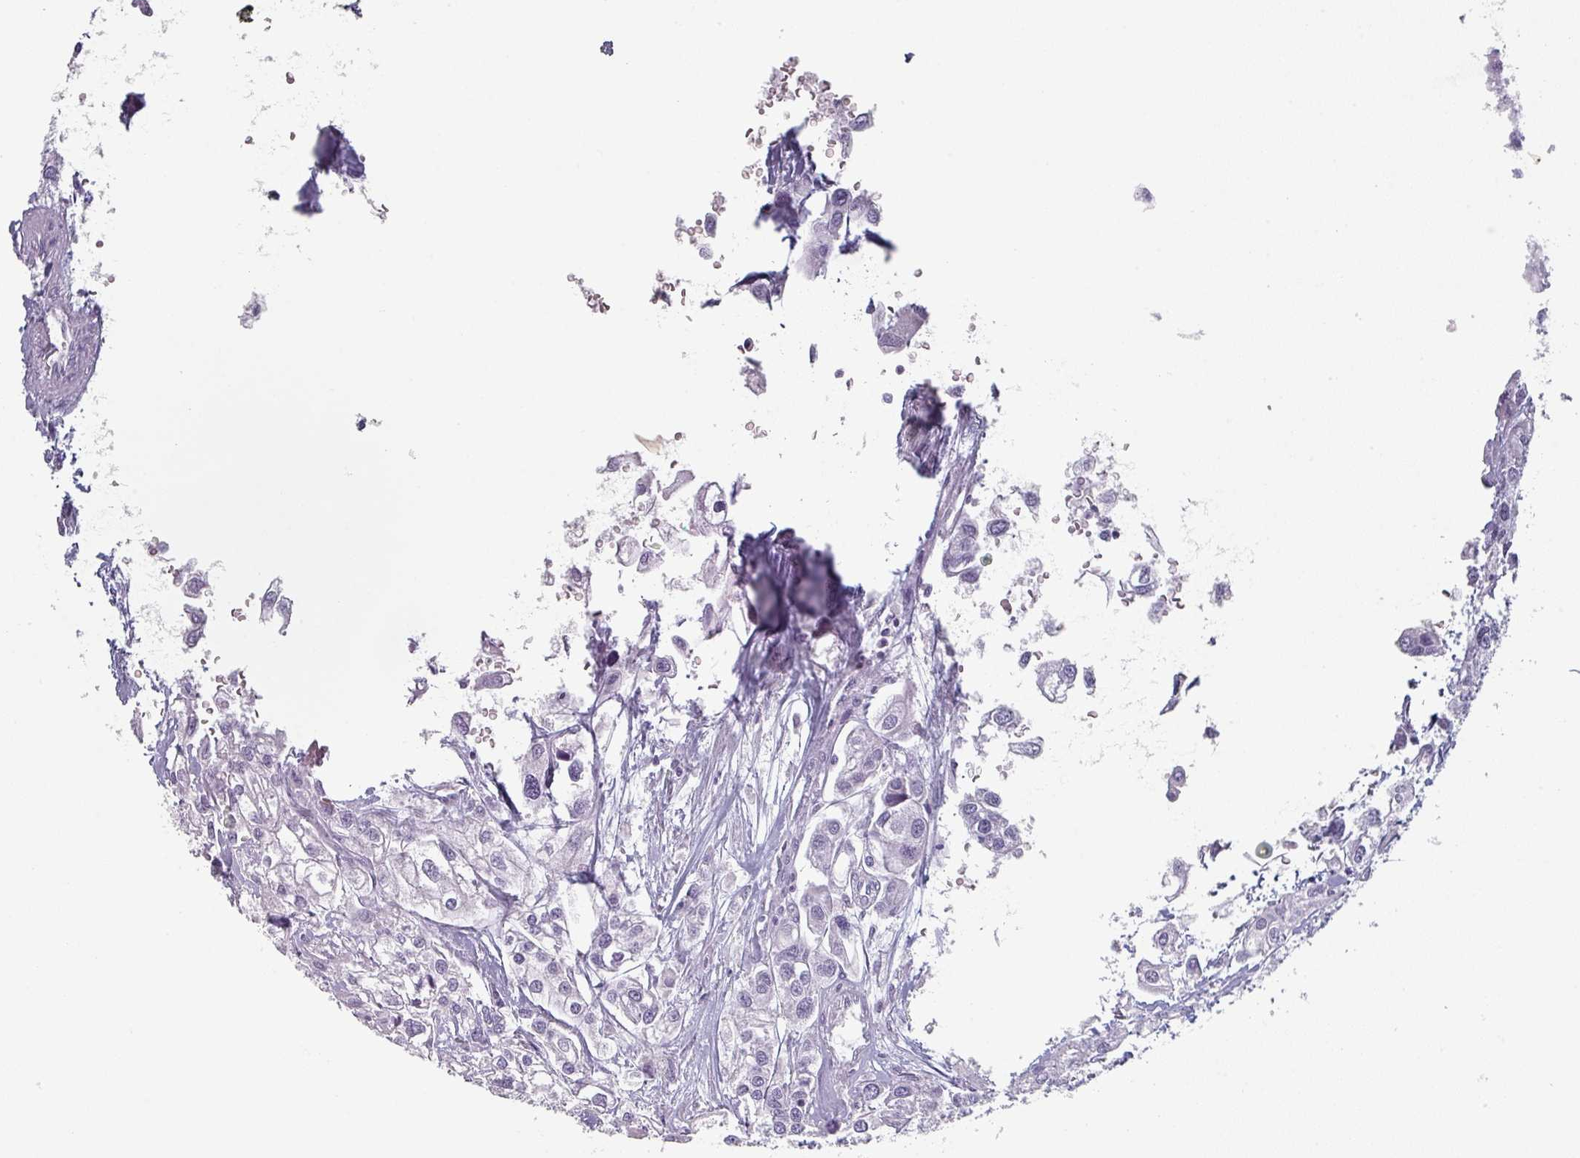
{"staining": {"intensity": "negative", "quantity": "none", "location": "none"}, "tissue": "urothelial cancer", "cell_type": "Tumor cells", "image_type": "cancer", "snomed": [{"axis": "morphology", "description": "Urothelial carcinoma, High grade"}, {"axis": "topography", "description": "Urinary bladder"}], "caption": "DAB immunohistochemical staining of urothelial cancer reveals no significant staining in tumor cells.", "gene": "SLC35G2", "patient": {"sex": "male", "age": 67}}